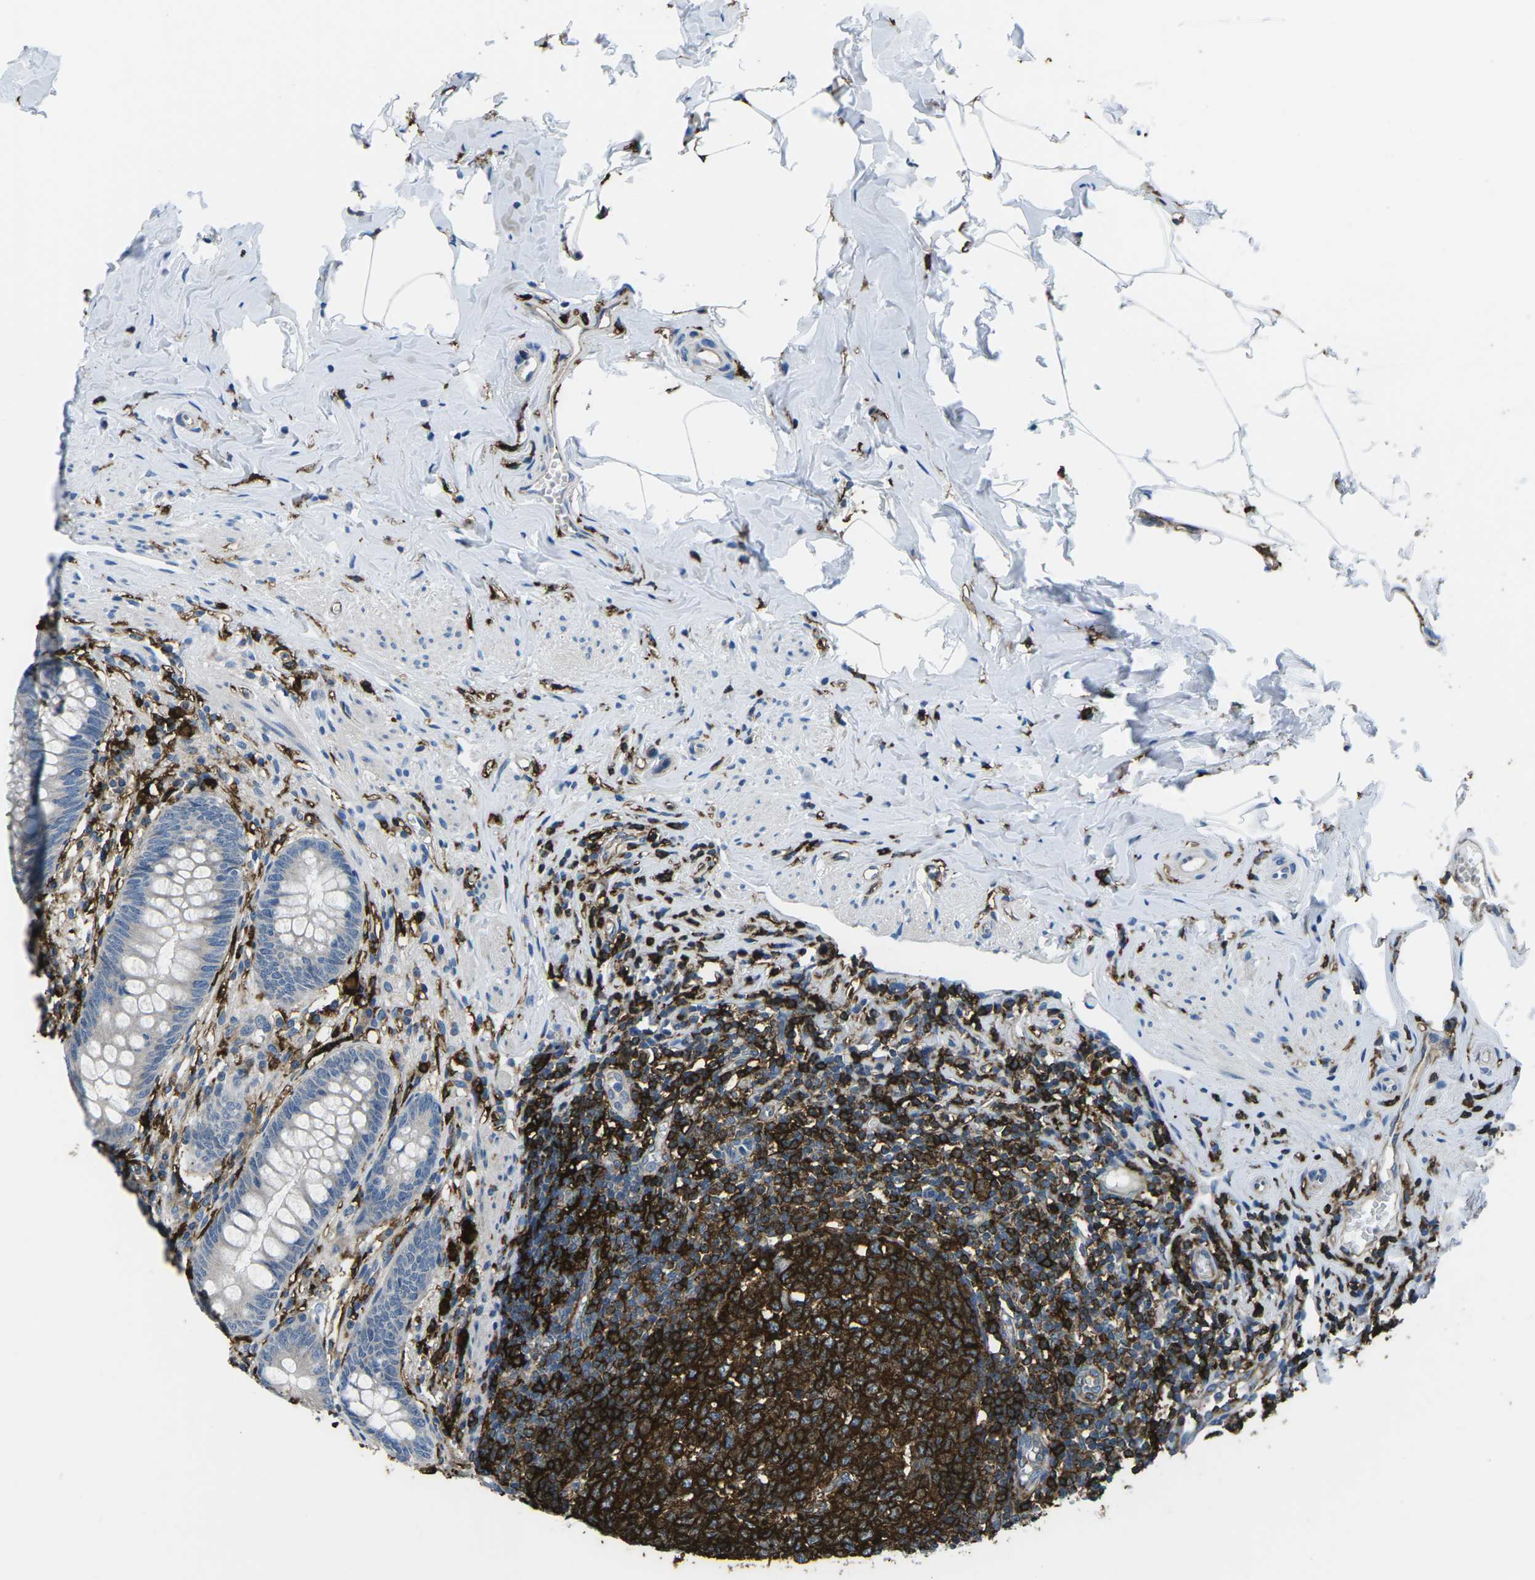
{"staining": {"intensity": "moderate", "quantity": "25%-75%", "location": "cytoplasmic/membranous"}, "tissue": "appendix", "cell_type": "Glandular cells", "image_type": "normal", "snomed": [{"axis": "morphology", "description": "Normal tissue, NOS"}, {"axis": "topography", "description": "Appendix"}], "caption": "Protein analysis of benign appendix reveals moderate cytoplasmic/membranous positivity in approximately 25%-75% of glandular cells.", "gene": "PTPN1", "patient": {"sex": "male", "age": 56}}